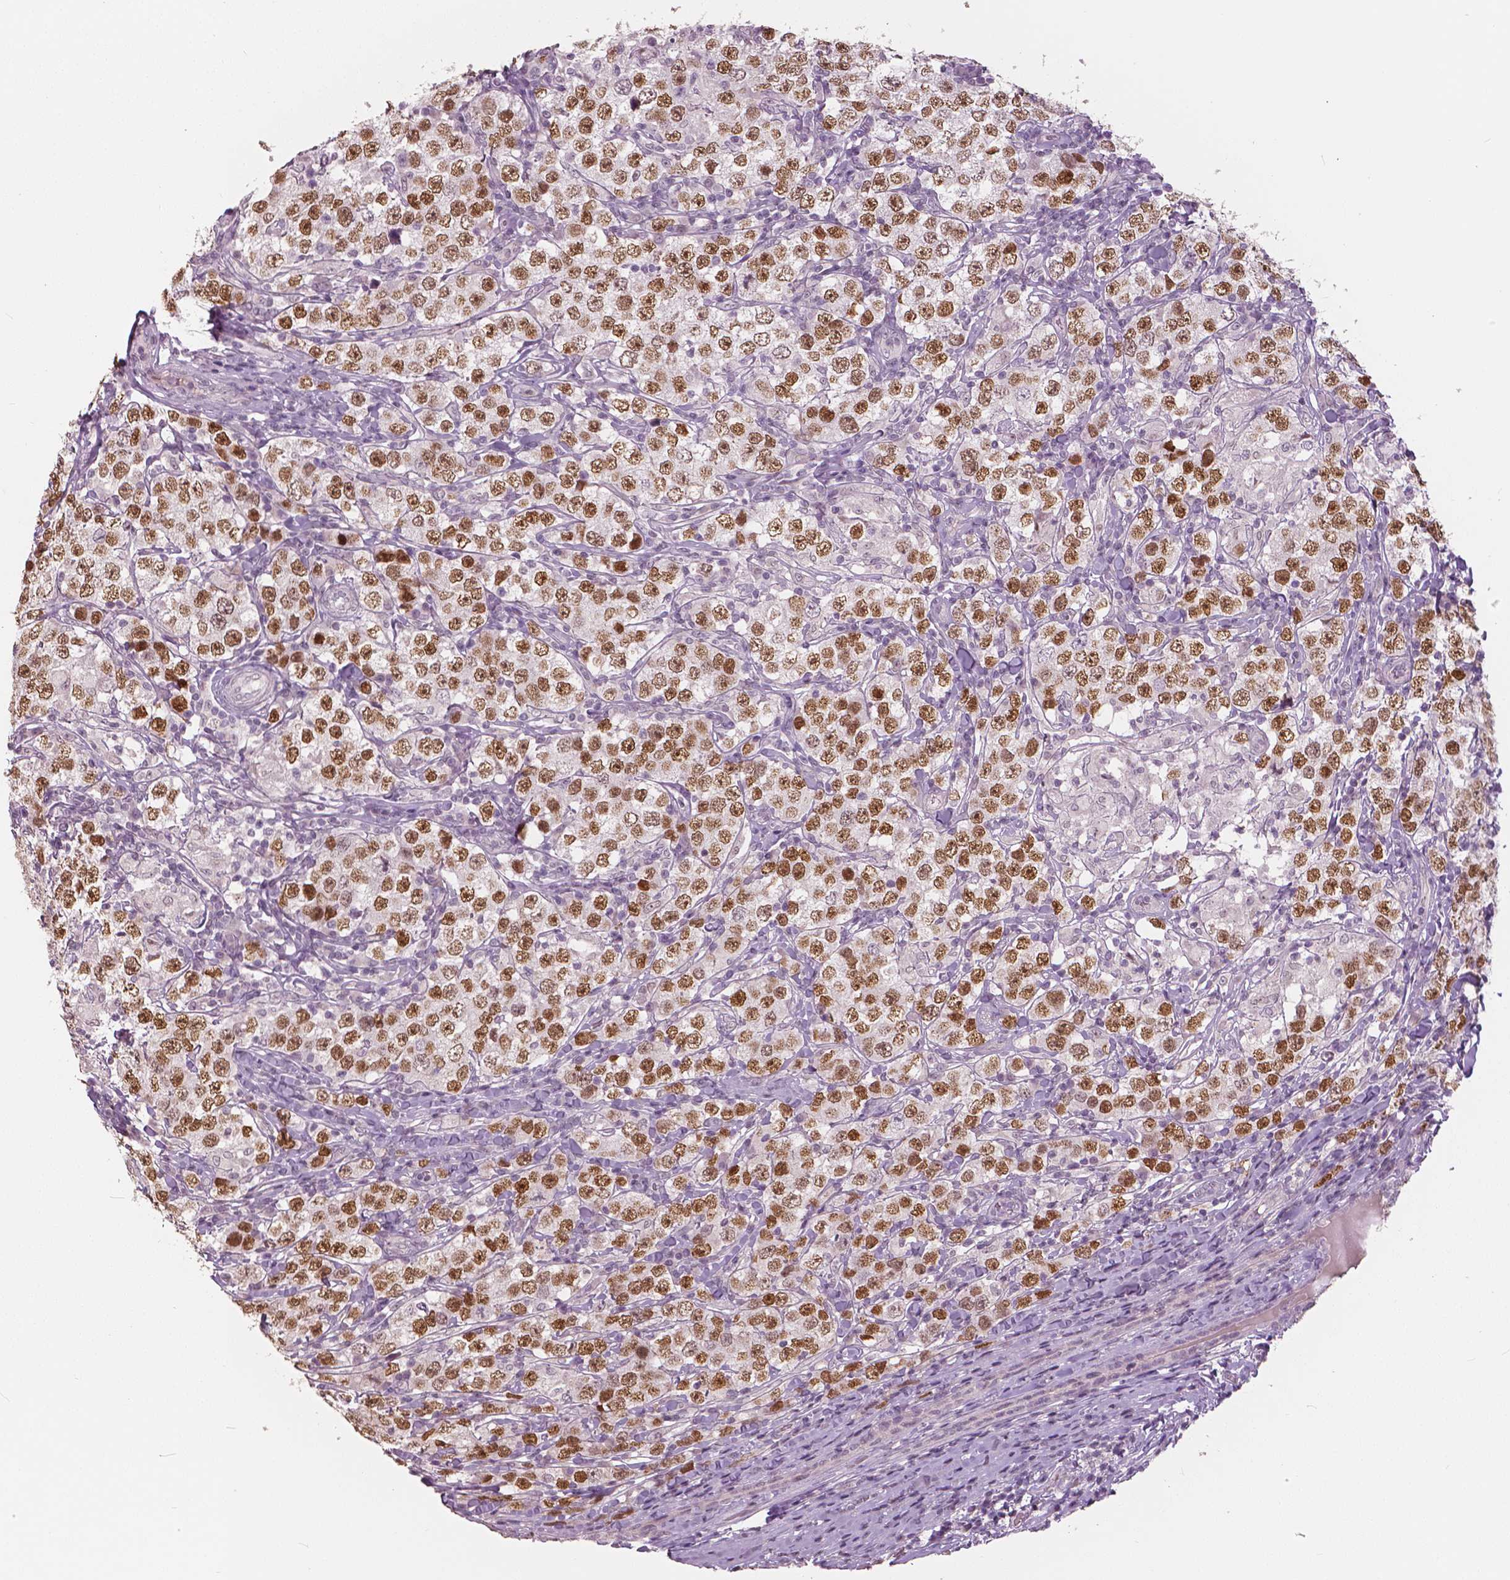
{"staining": {"intensity": "moderate", "quantity": ">75%", "location": "nuclear"}, "tissue": "testis cancer", "cell_type": "Tumor cells", "image_type": "cancer", "snomed": [{"axis": "morphology", "description": "Seminoma, NOS"}, {"axis": "morphology", "description": "Carcinoma, Embryonal, NOS"}, {"axis": "topography", "description": "Testis"}], "caption": "About >75% of tumor cells in human testis cancer (seminoma) show moderate nuclear protein staining as visualized by brown immunohistochemical staining.", "gene": "NANOG", "patient": {"sex": "male", "age": 41}}